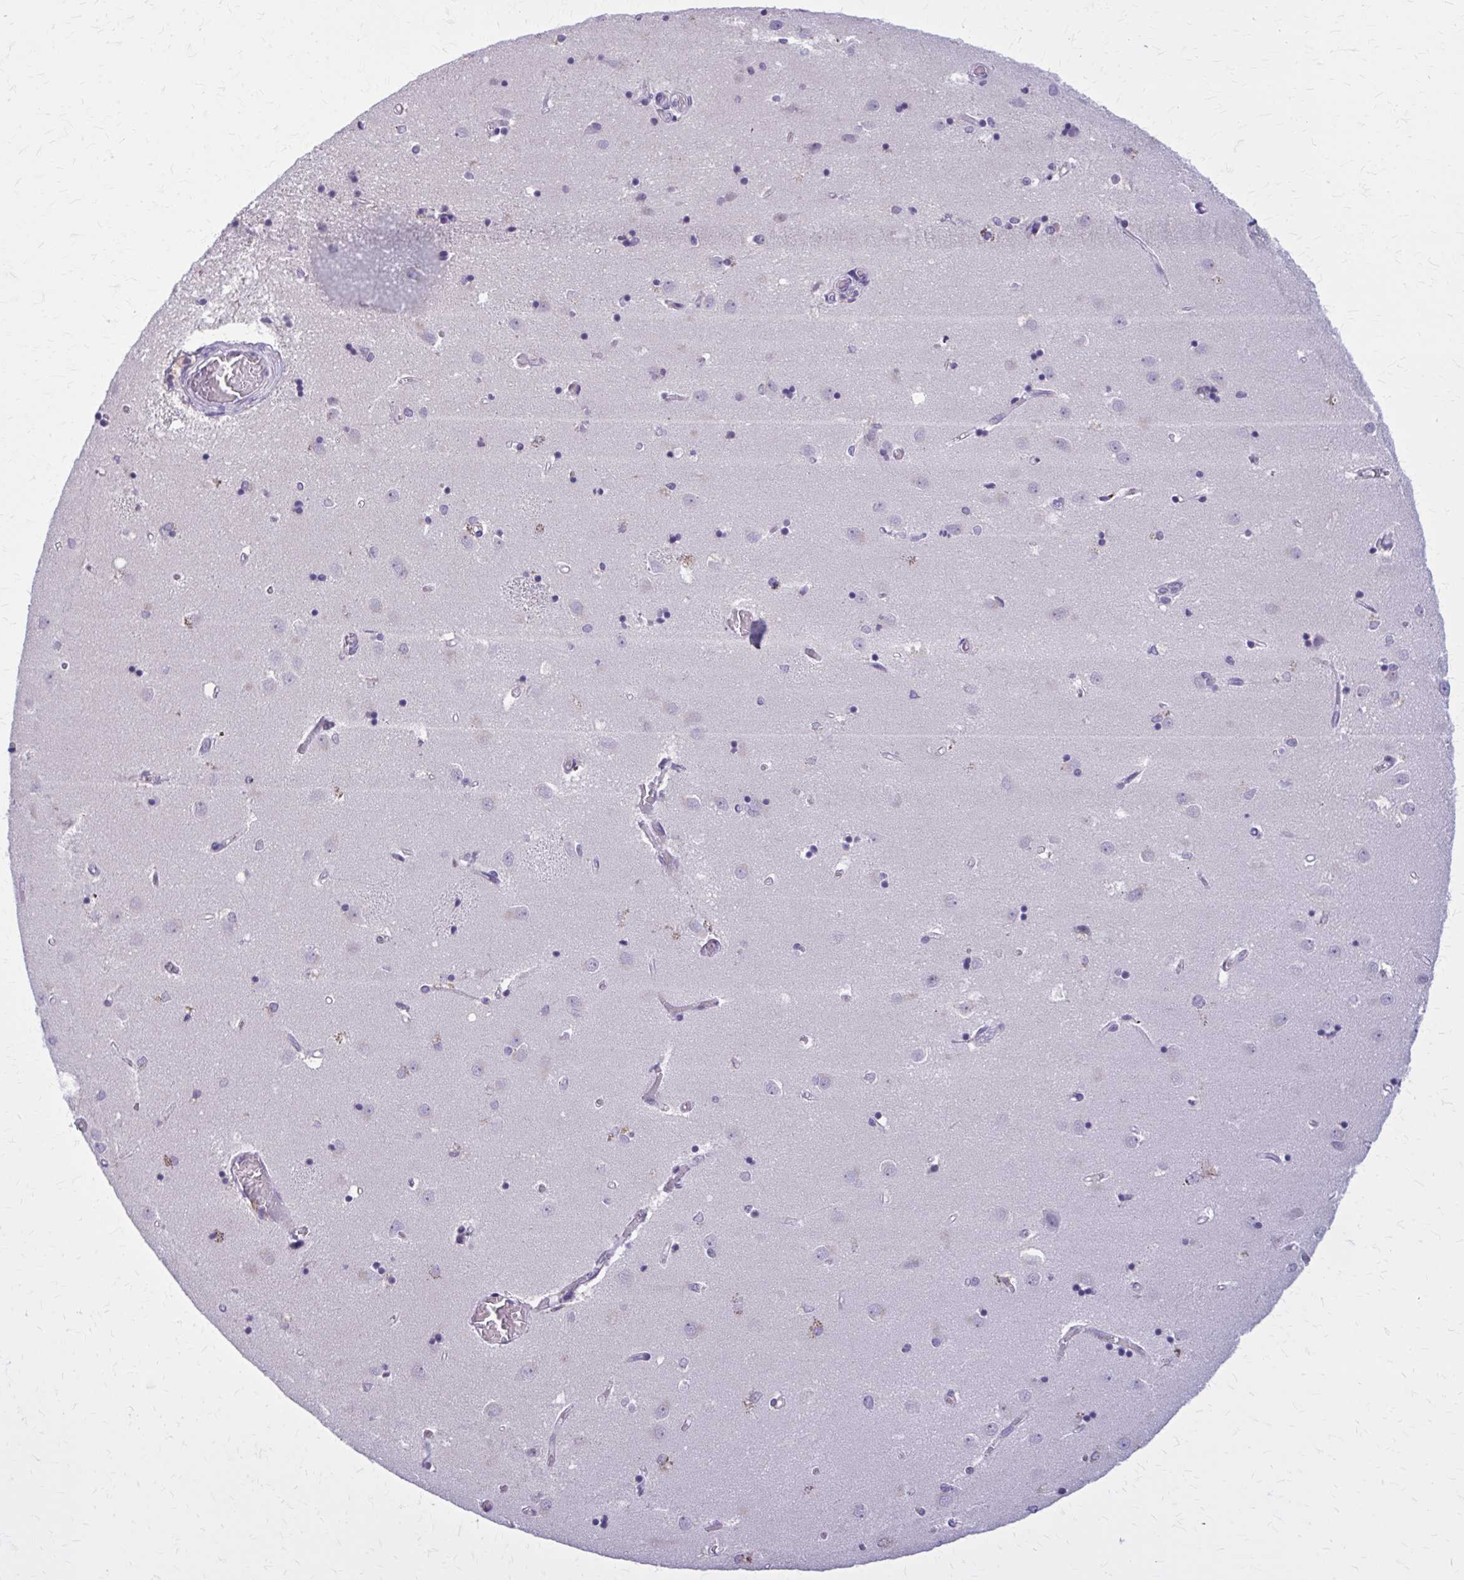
{"staining": {"intensity": "negative", "quantity": "none", "location": "none"}, "tissue": "caudate", "cell_type": "Glial cells", "image_type": "normal", "snomed": [{"axis": "morphology", "description": "Normal tissue, NOS"}, {"axis": "topography", "description": "Lateral ventricle wall"}], "caption": "Immunohistochemical staining of unremarkable human caudate shows no significant staining in glial cells. (Brightfield microscopy of DAB immunohistochemistry at high magnification).", "gene": "OR4A47", "patient": {"sex": "male", "age": 54}}